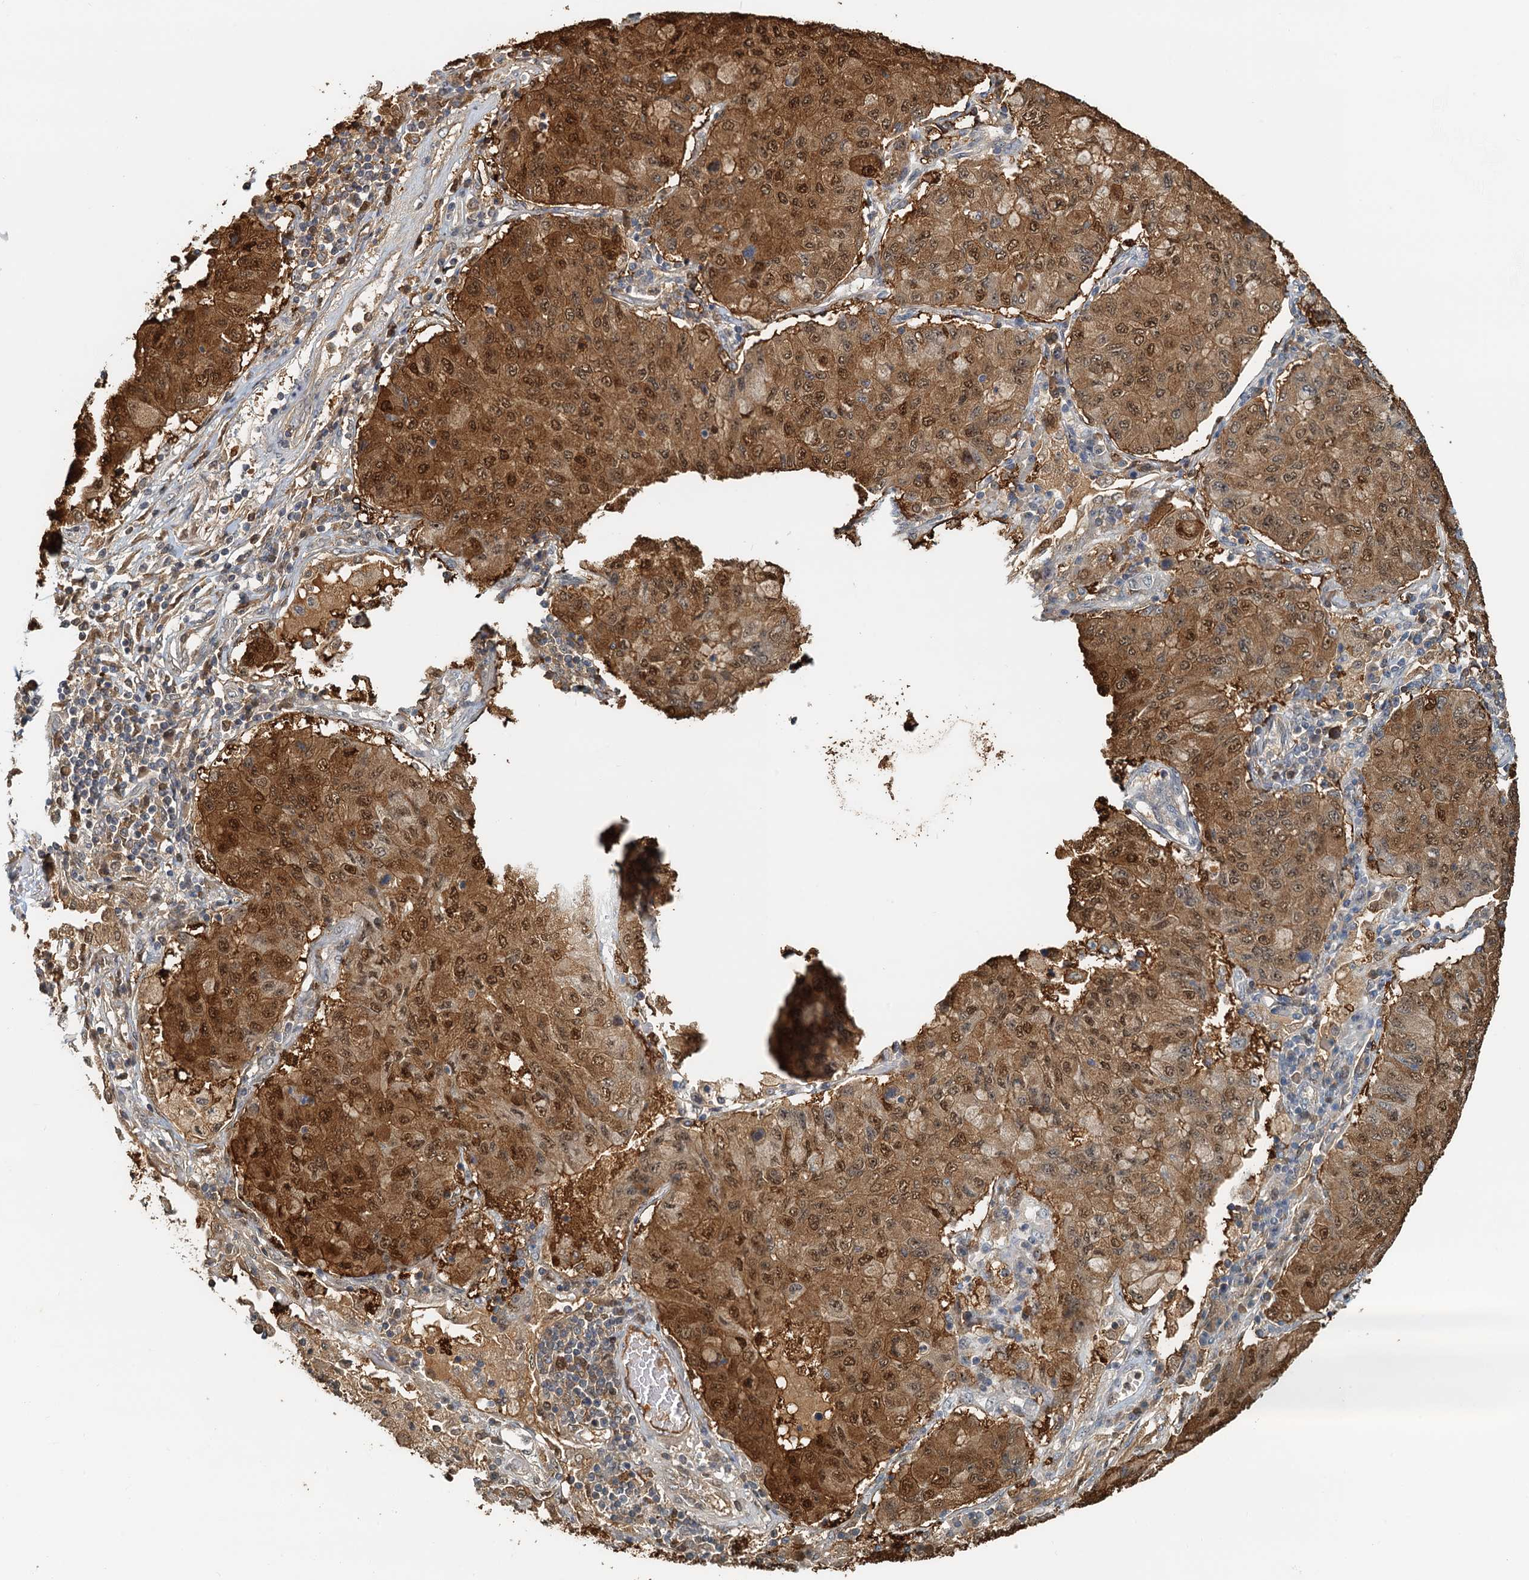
{"staining": {"intensity": "moderate", "quantity": ">75%", "location": "cytoplasmic/membranous,nuclear"}, "tissue": "lung cancer", "cell_type": "Tumor cells", "image_type": "cancer", "snomed": [{"axis": "morphology", "description": "Squamous cell carcinoma, NOS"}, {"axis": "topography", "description": "Lung"}], "caption": "Human lung cancer stained for a protein (brown) displays moderate cytoplasmic/membranous and nuclear positive positivity in about >75% of tumor cells.", "gene": "SPINDOC", "patient": {"sex": "male", "age": 74}}